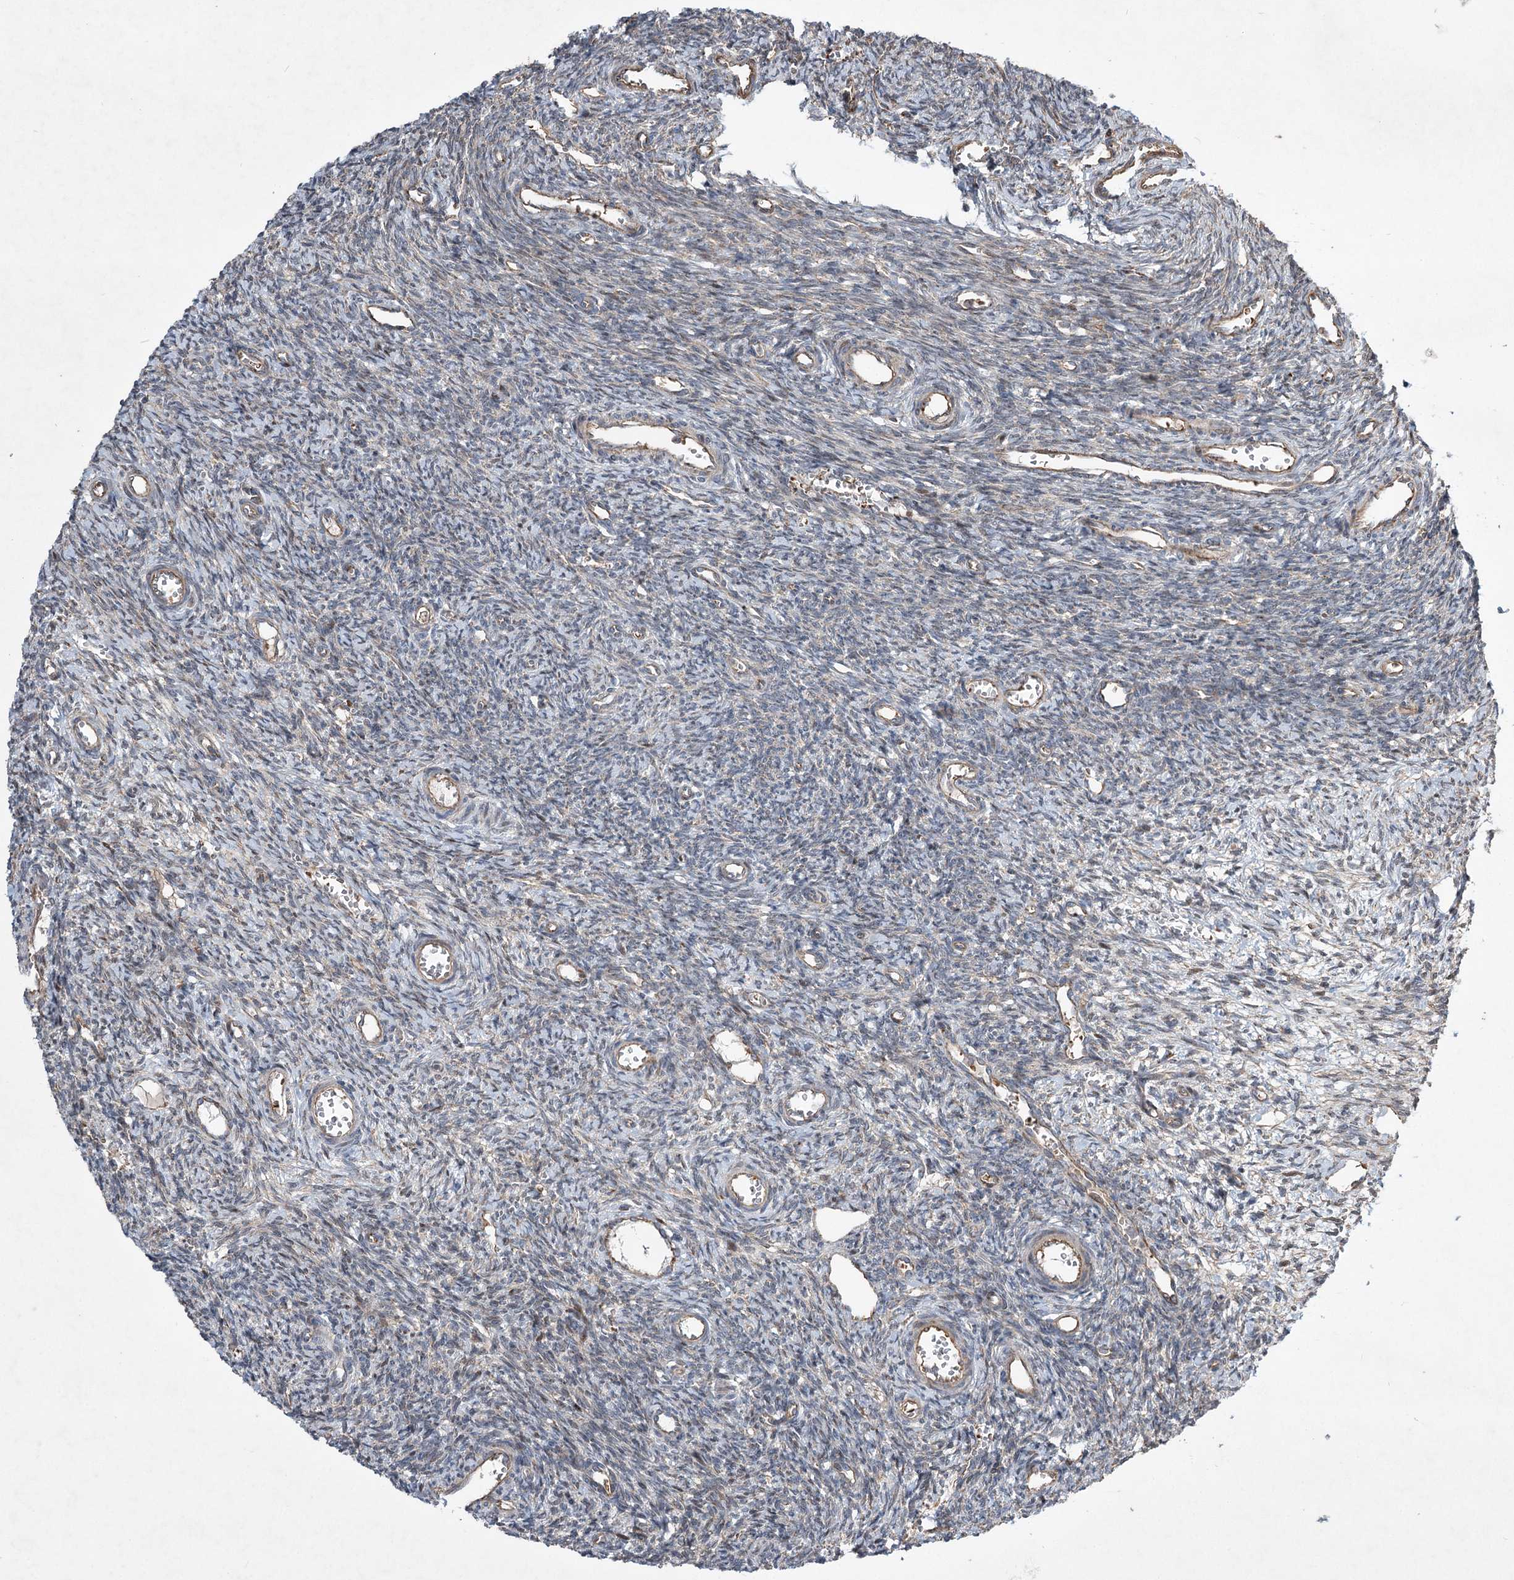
{"staining": {"intensity": "negative", "quantity": "none", "location": "none"}, "tissue": "ovary", "cell_type": "Ovarian stroma cells", "image_type": "normal", "snomed": [{"axis": "morphology", "description": "Normal tissue, NOS"}, {"axis": "topography", "description": "Ovary"}], "caption": "Ovarian stroma cells are negative for protein expression in unremarkable human ovary. (DAB (3,3'-diaminobenzidine) immunohistochemistry (IHC) with hematoxylin counter stain).", "gene": "SERINC5", "patient": {"sex": "female", "age": 39}}